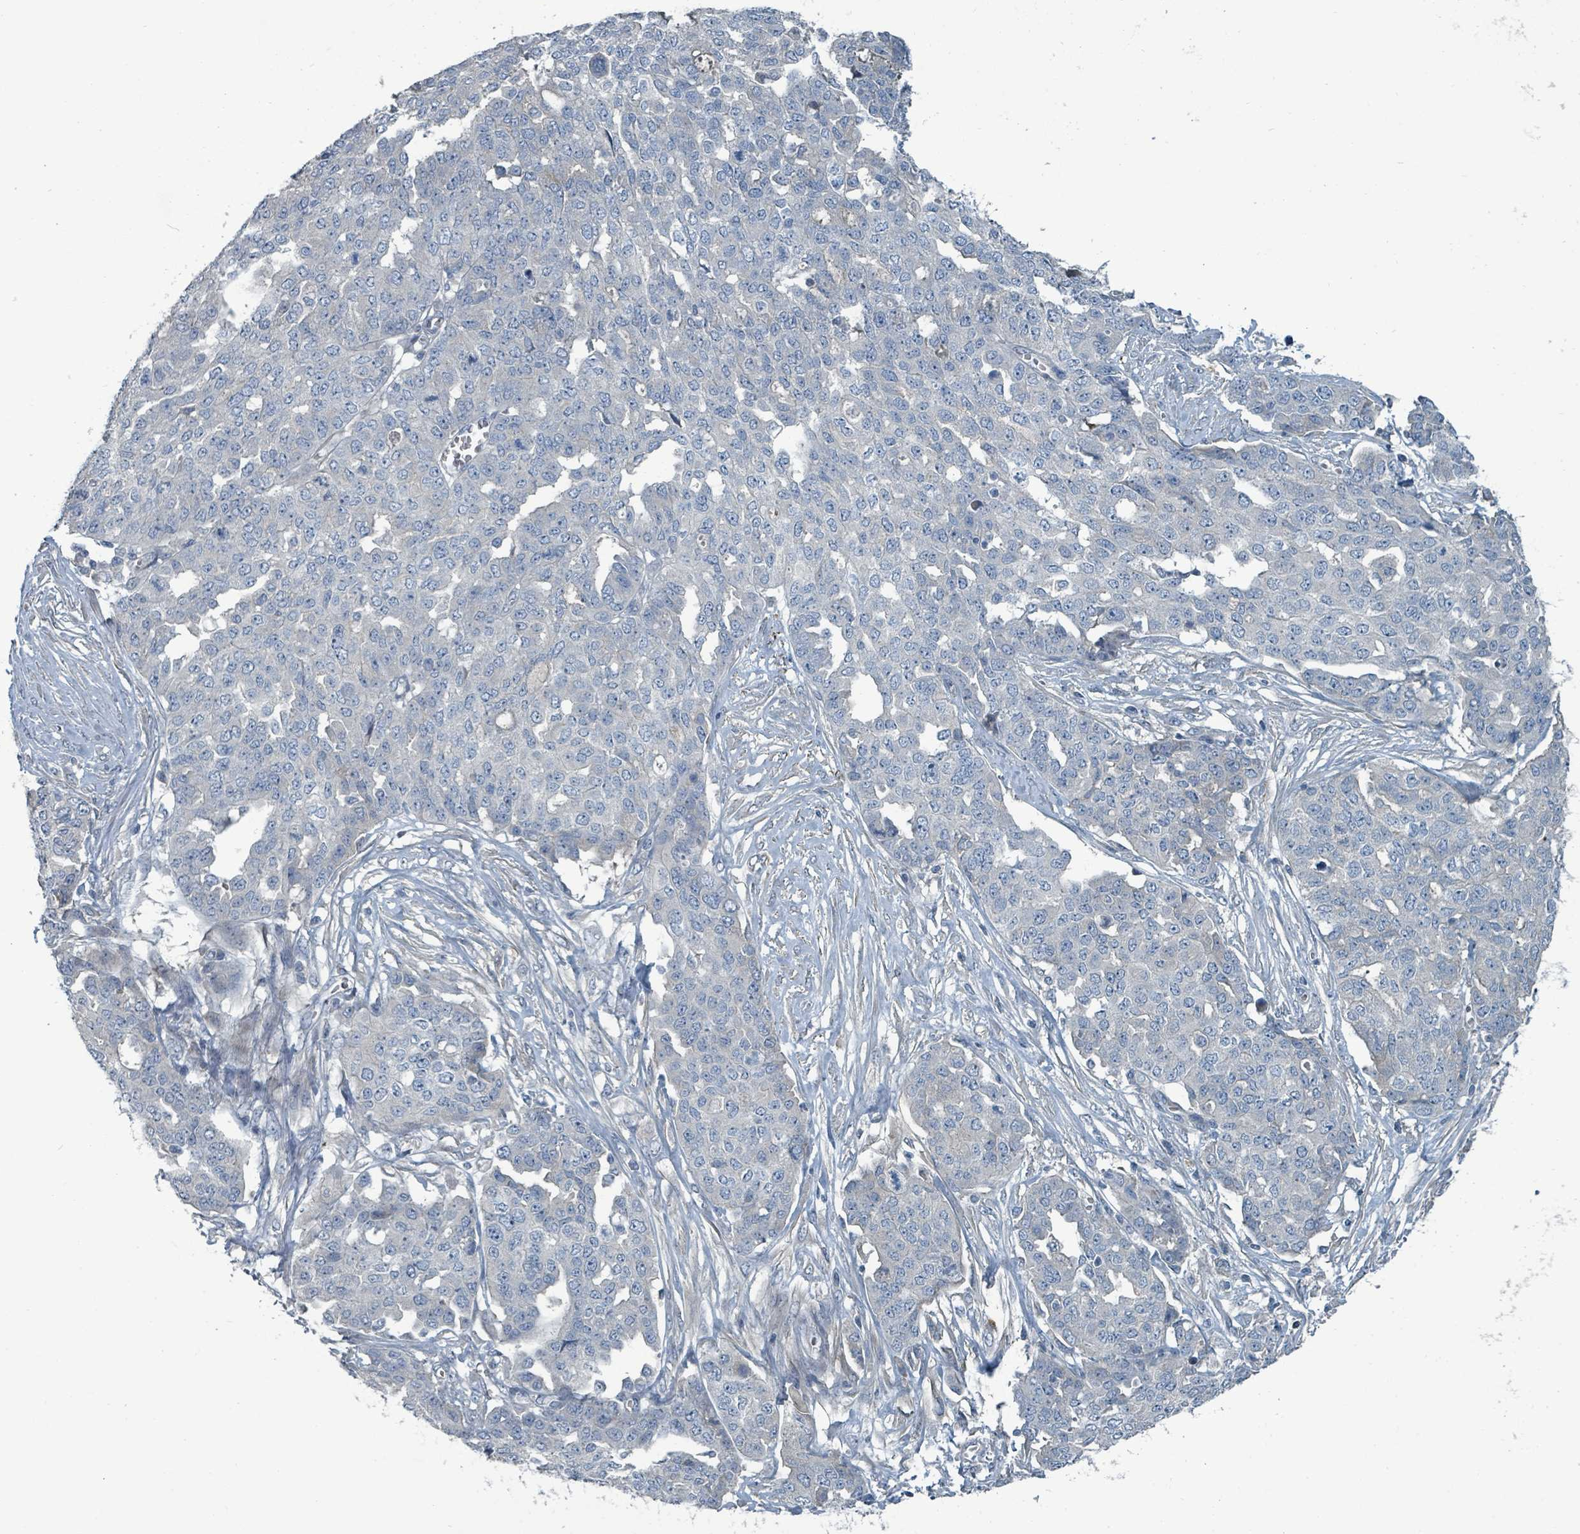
{"staining": {"intensity": "negative", "quantity": "none", "location": "none"}, "tissue": "ovarian cancer", "cell_type": "Tumor cells", "image_type": "cancer", "snomed": [{"axis": "morphology", "description": "Cystadenocarcinoma, serous, NOS"}, {"axis": "topography", "description": "Soft tissue"}, {"axis": "topography", "description": "Ovary"}], "caption": "Tumor cells show no significant expression in serous cystadenocarcinoma (ovarian). (DAB (3,3'-diaminobenzidine) immunohistochemistry visualized using brightfield microscopy, high magnification).", "gene": "SLC44A5", "patient": {"sex": "female", "age": 57}}